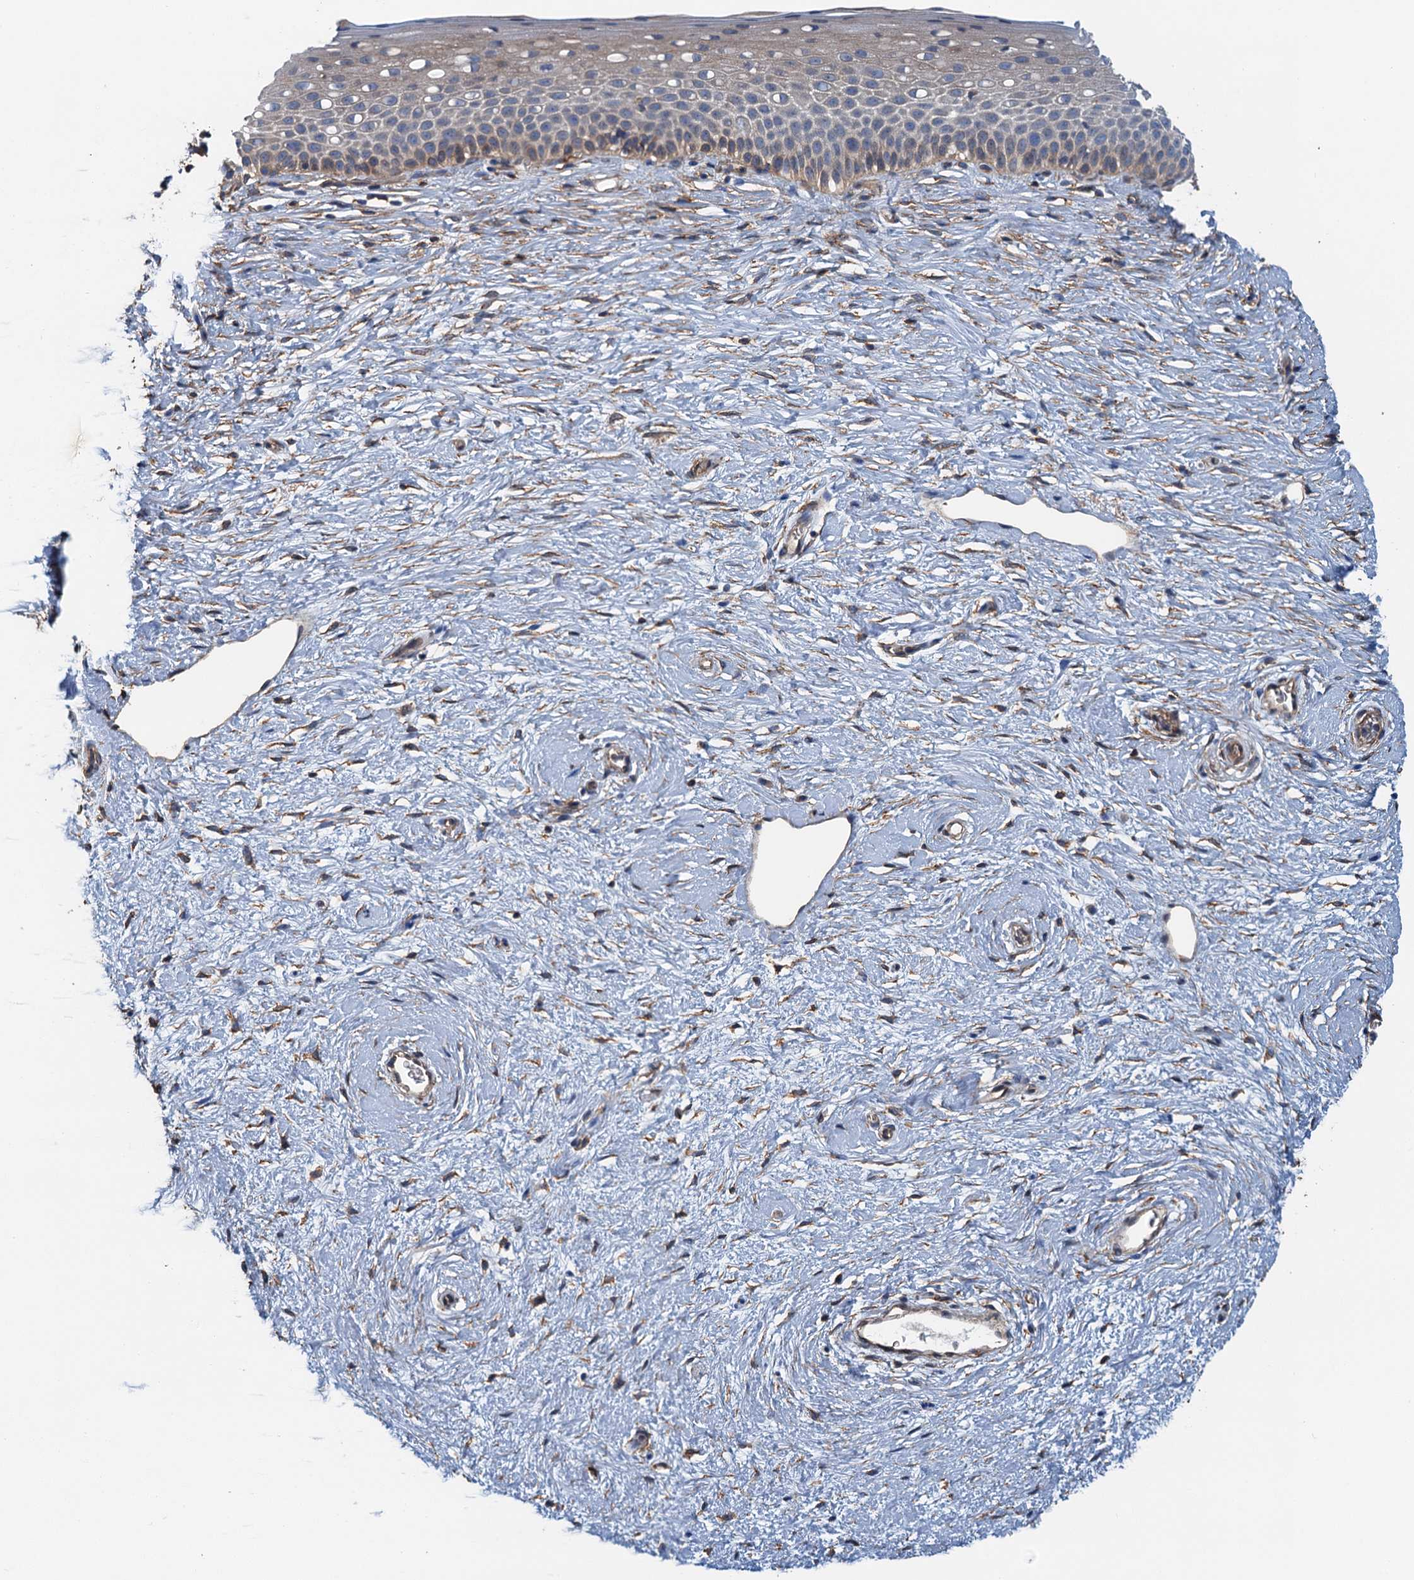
{"staining": {"intensity": "moderate", "quantity": "25%-75%", "location": "cytoplasmic/membranous"}, "tissue": "cervix", "cell_type": "Glandular cells", "image_type": "normal", "snomed": [{"axis": "morphology", "description": "Normal tissue, NOS"}, {"axis": "topography", "description": "Cervix"}], "caption": "Benign cervix was stained to show a protein in brown. There is medium levels of moderate cytoplasmic/membranous positivity in approximately 25%-75% of glandular cells.", "gene": "ROGDI", "patient": {"sex": "female", "age": 57}}